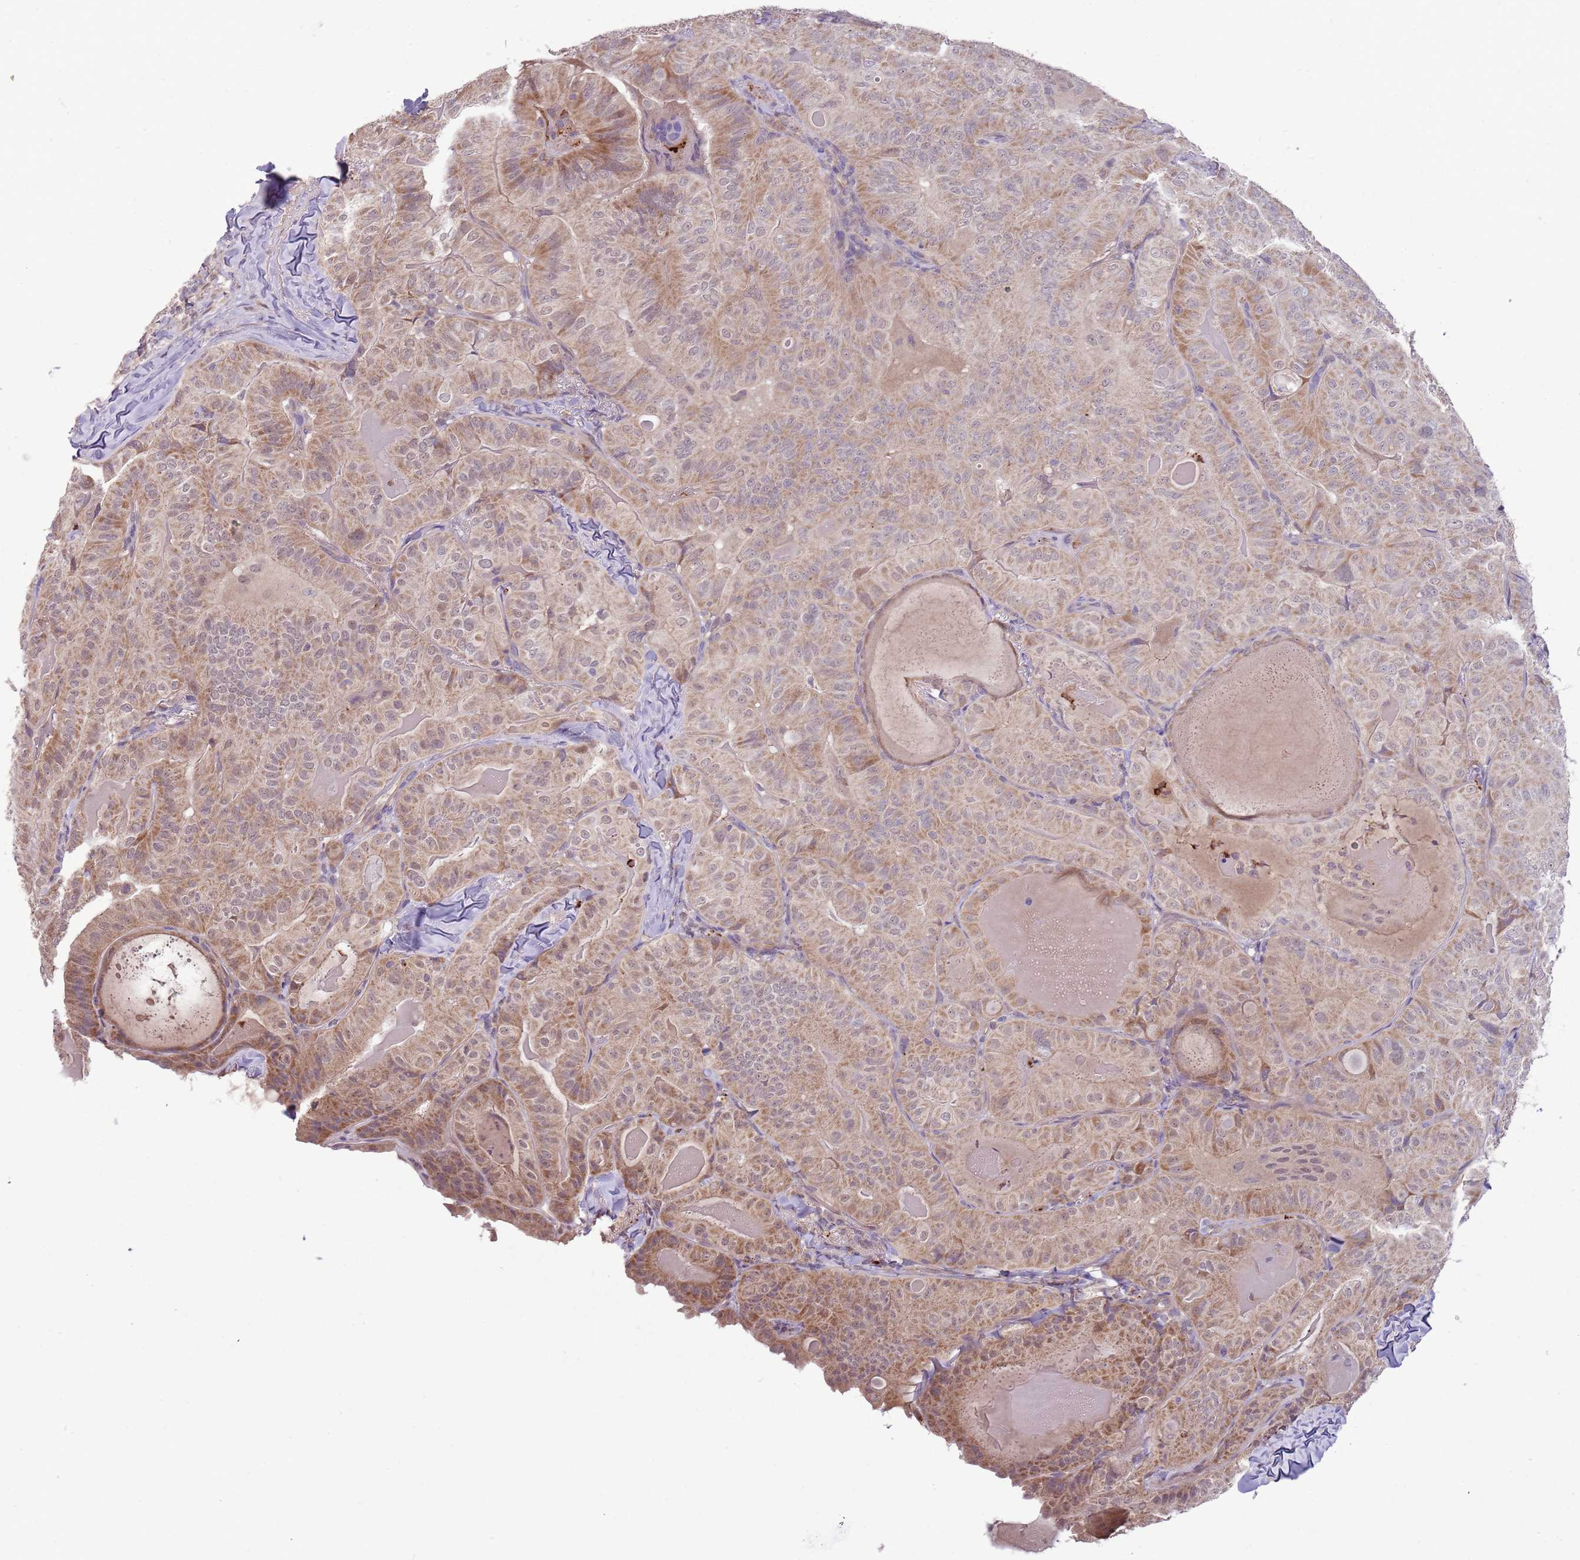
{"staining": {"intensity": "moderate", "quantity": "25%-75%", "location": "cytoplasmic/membranous"}, "tissue": "thyroid cancer", "cell_type": "Tumor cells", "image_type": "cancer", "snomed": [{"axis": "morphology", "description": "Papillary adenocarcinoma, NOS"}, {"axis": "topography", "description": "Thyroid gland"}], "caption": "Tumor cells show moderate cytoplasmic/membranous staining in approximately 25%-75% of cells in thyroid cancer (papillary adenocarcinoma).", "gene": "NBPF6", "patient": {"sex": "female", "age": 68}}